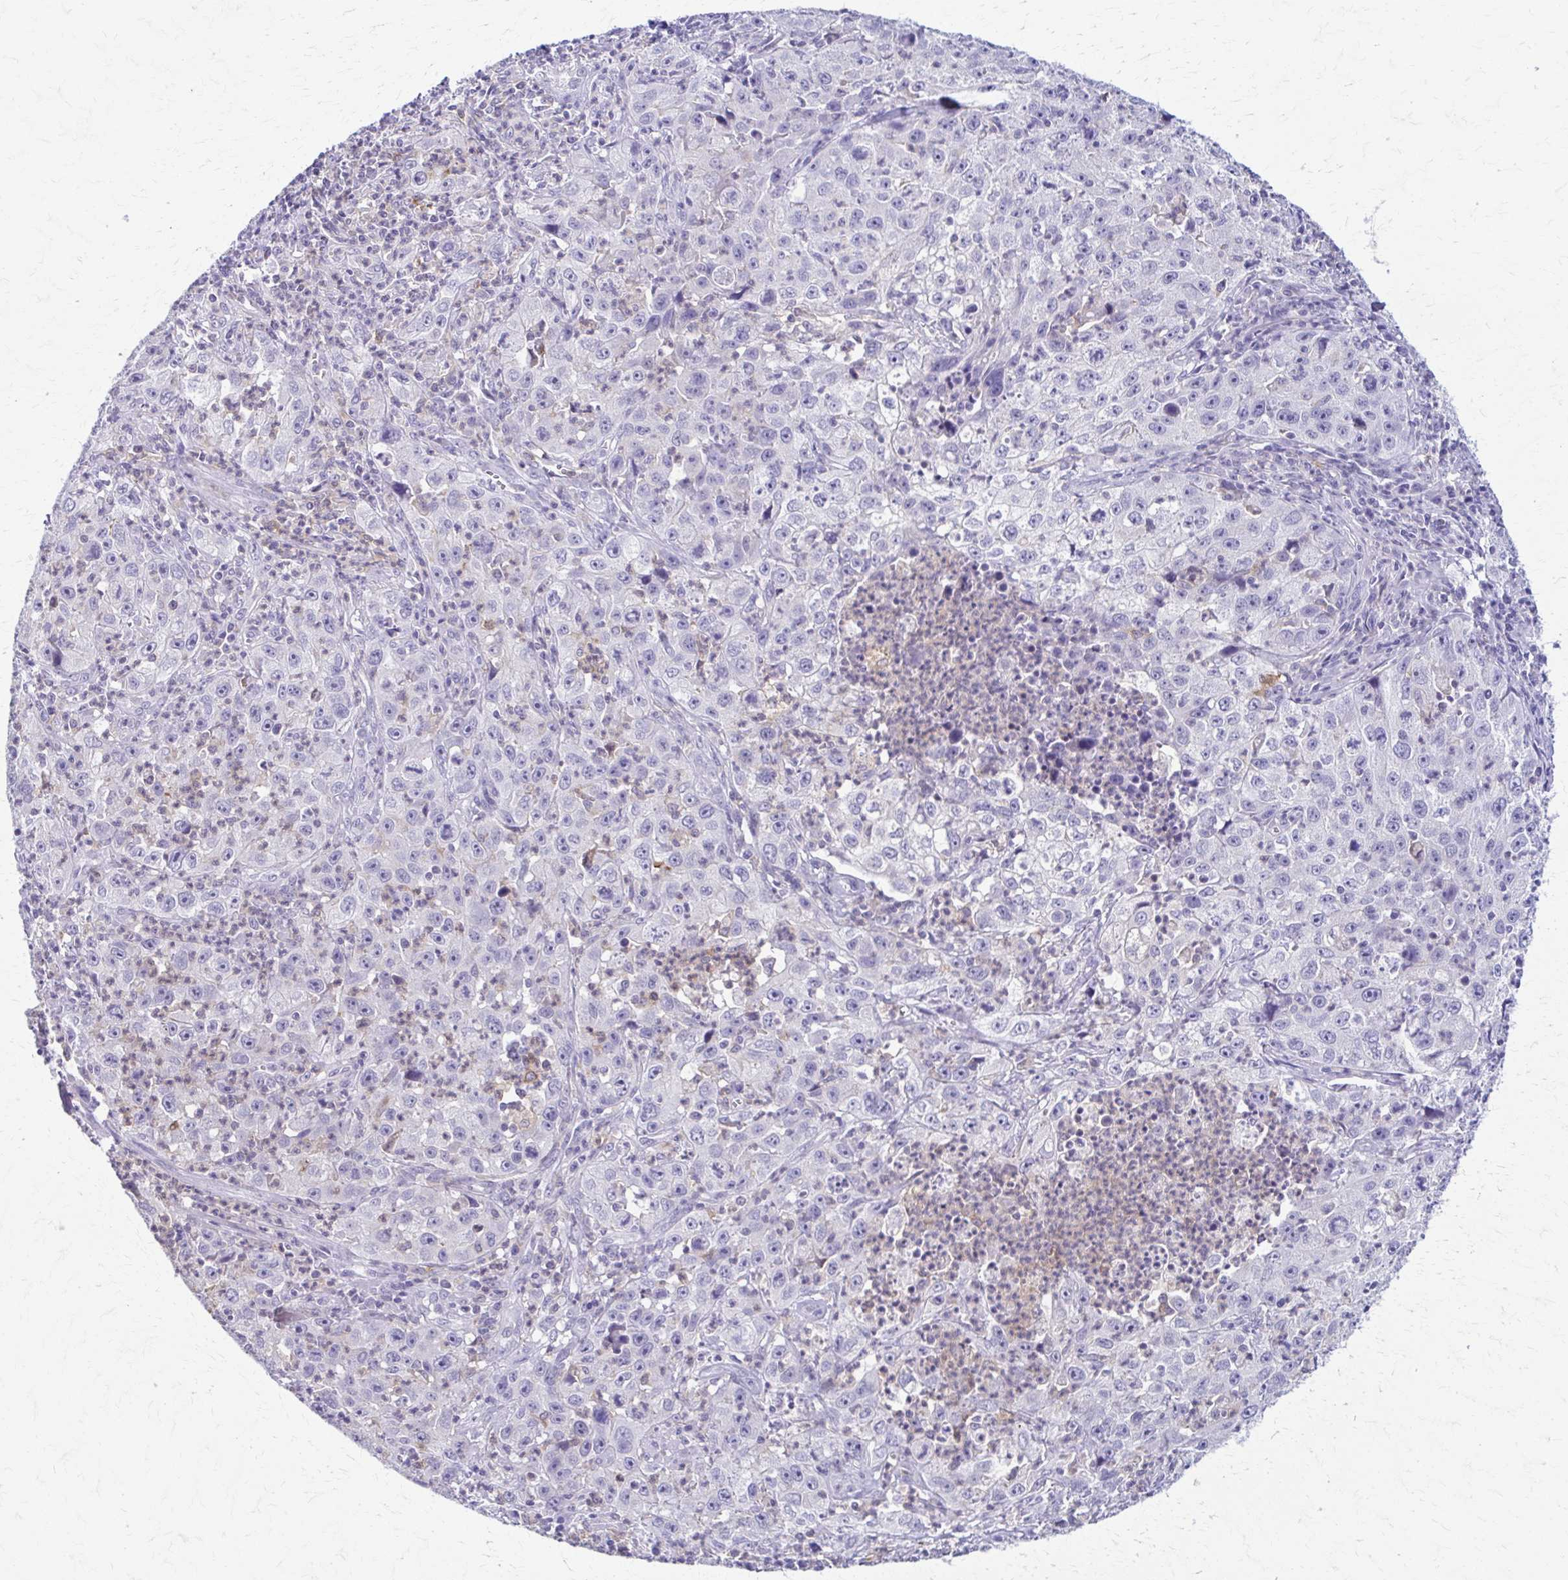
{"staining": {"intensity": "negative", "quantity": "none", "location": "none"}, "tissue": "lung cancer", "cell_type": "Tumor cells", "image_type": "cancer", "snomed": [{"axis": "morphology", "description": "Squamous cell carcinoma, NOS"}, {"axis": "topography", "description": "Lung"}], "caption": "Tumor cells show no significant positivity in lung squamous cell carcinoma.", "gene": "PIK3AP1", "patient": {"sex": "male", "age": 71}}